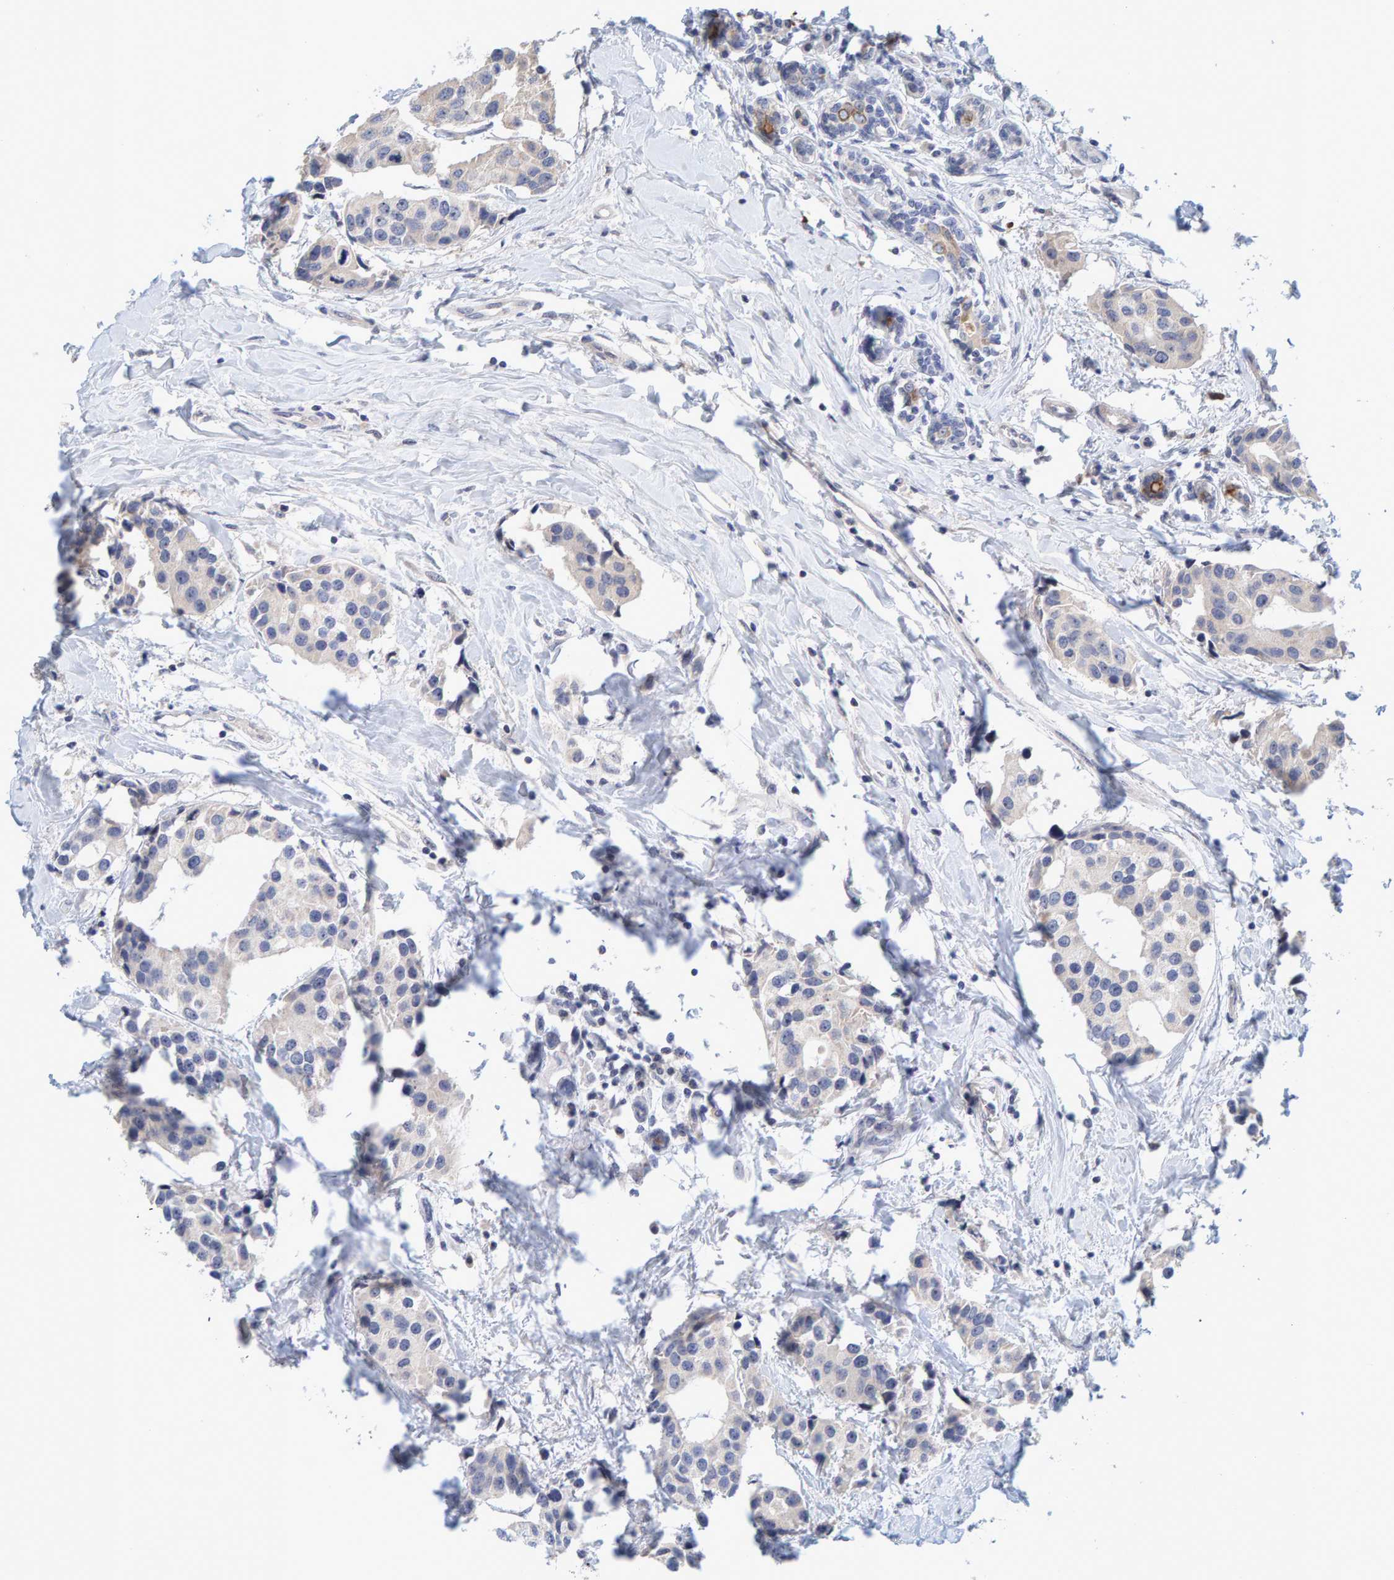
{"staining": {"intensity": "weak", "quantity": "<25%", "location": "cytoplasmic/membranous"}, "tissue": "breast cancer", "cell_type": "Tumor cells", "image_type": "cancer", "snomed": [{"axis": "morphology", "description": "Normal tissue, NOS"}, {"axis": "morphology", "description": "Duct carcinoma"}, {"axis": "topography", "description": "Breast"}], "caption": "A high-resolution micrograph shows IHC staining of infiltrating ductal carcinoma (breast), which exhibits no significant positivity in tumor cells.", "gene": "ZNF77", "patient": {"sex": "female", "age": 39}}